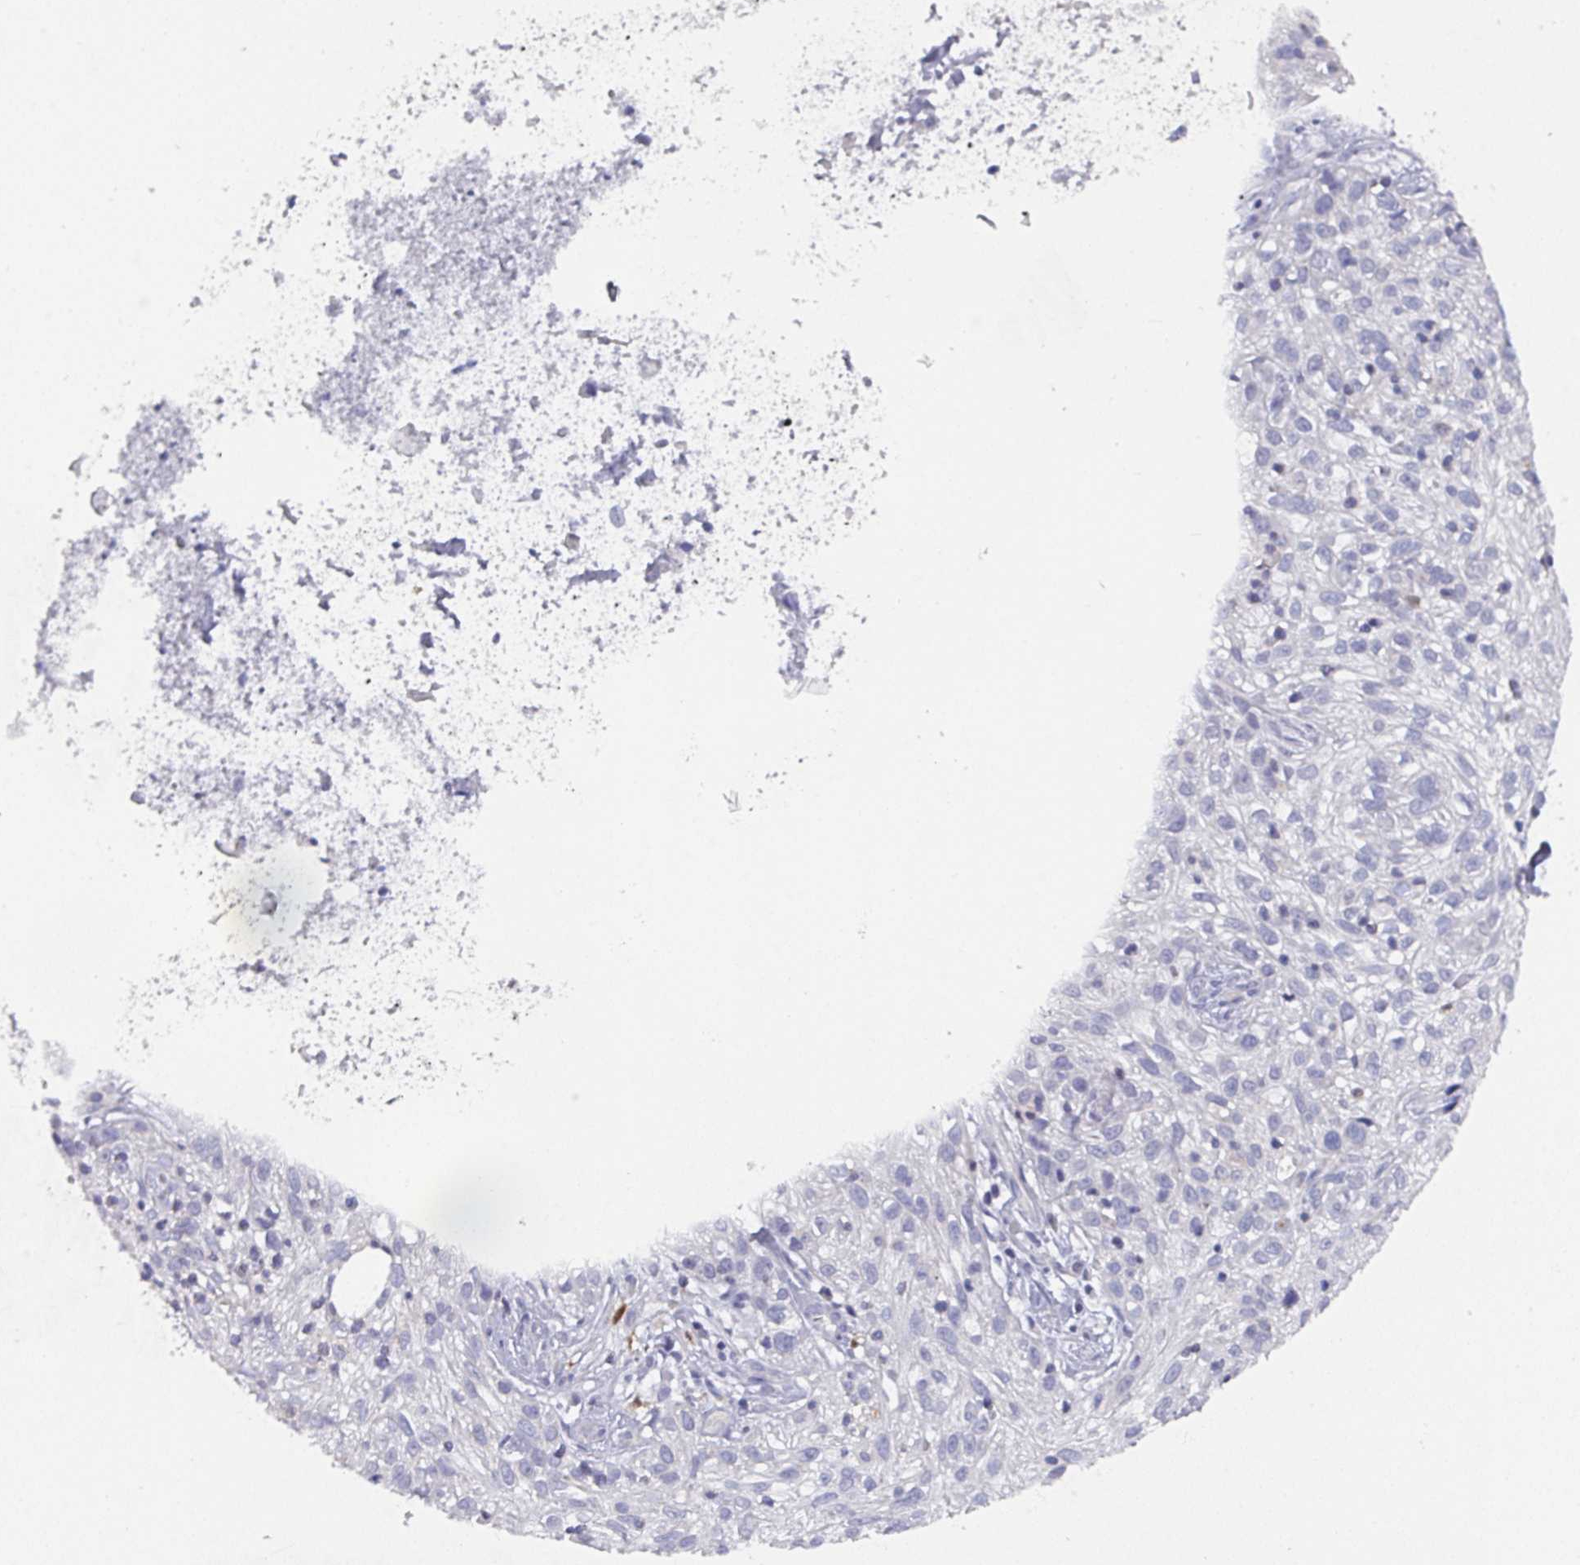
{"staining": {"intensity": "negative", "quantity": "none", "location": "none"}, "tissue": "skin cancer", "cell_type": "Tumor cells", "image_type": "cancer", "snomed": [{"axis": "morphology", "description": "Squamous cell carcinoma, NOS"}, {"axis": "topography", "description": "Skin"}], "caption": "The micrograph reveals no staining of tumor cells in skin squamous cell carcinoma.", "gene": "DCAF12L2", "patient": {"sex": "male", "age": 82}}